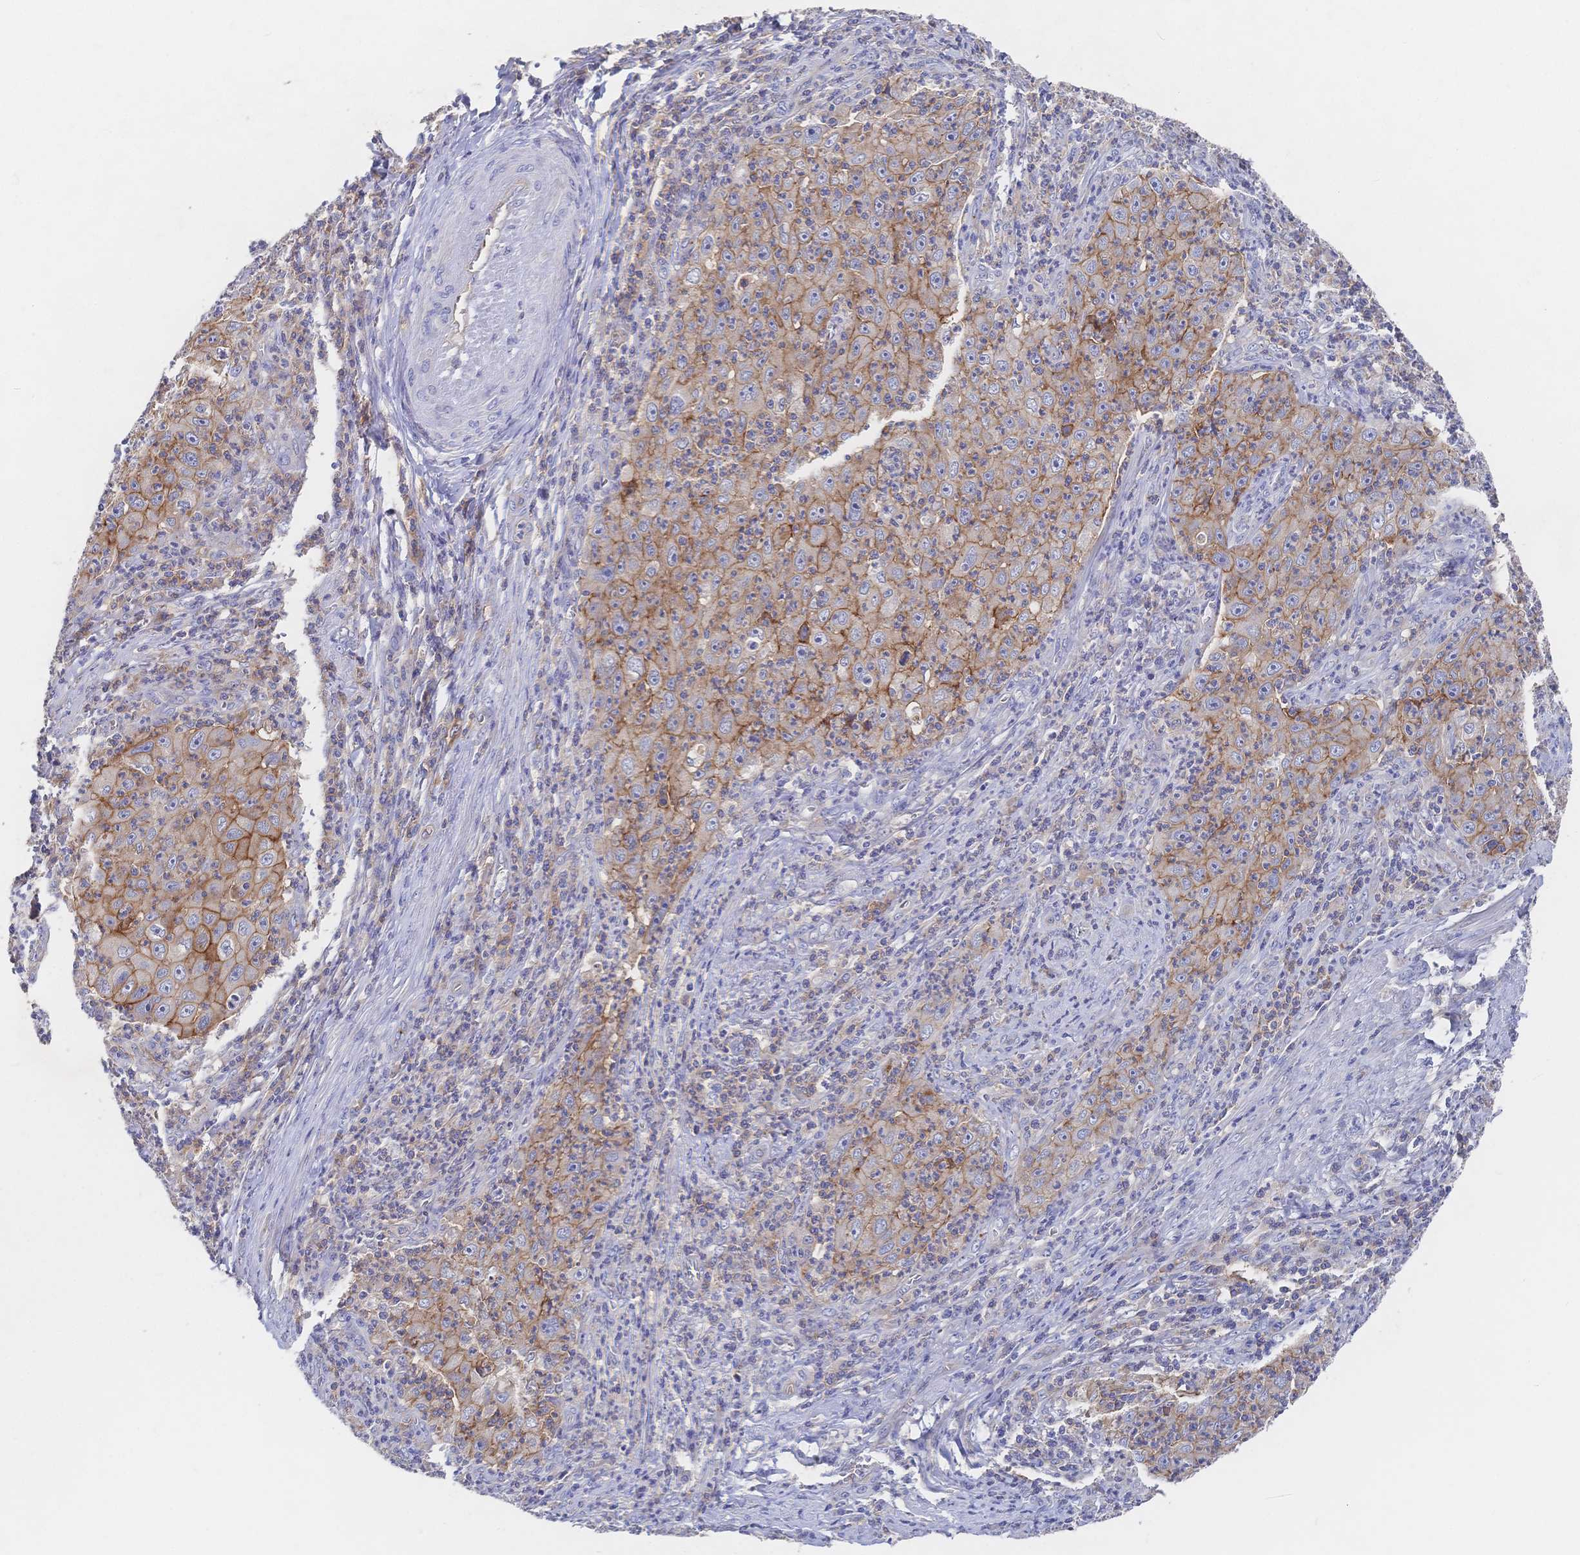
{"staining": {"intensity": "moderate", "quantity": ">75%", "location": "cytoplasmic/membranous"}, "tissue": "cervical cancer", "cell_type": "Tumor cells", "image_type": "cancer", "snomed": [{"axis": "morphology", "description": "Squamous cell carcinoma, NOS"}, {"axis": "topography", "description": "Cervix"}], "caption": "DAB (3,3'-diaminobenzidine) immunohistochemical staining of human cervical cancer shows moderate cytoplasmic/membranous protein expression in about >75% of tumor cells.", "gene": "F11R", "patient": {"sex": "female", "age": 30}}